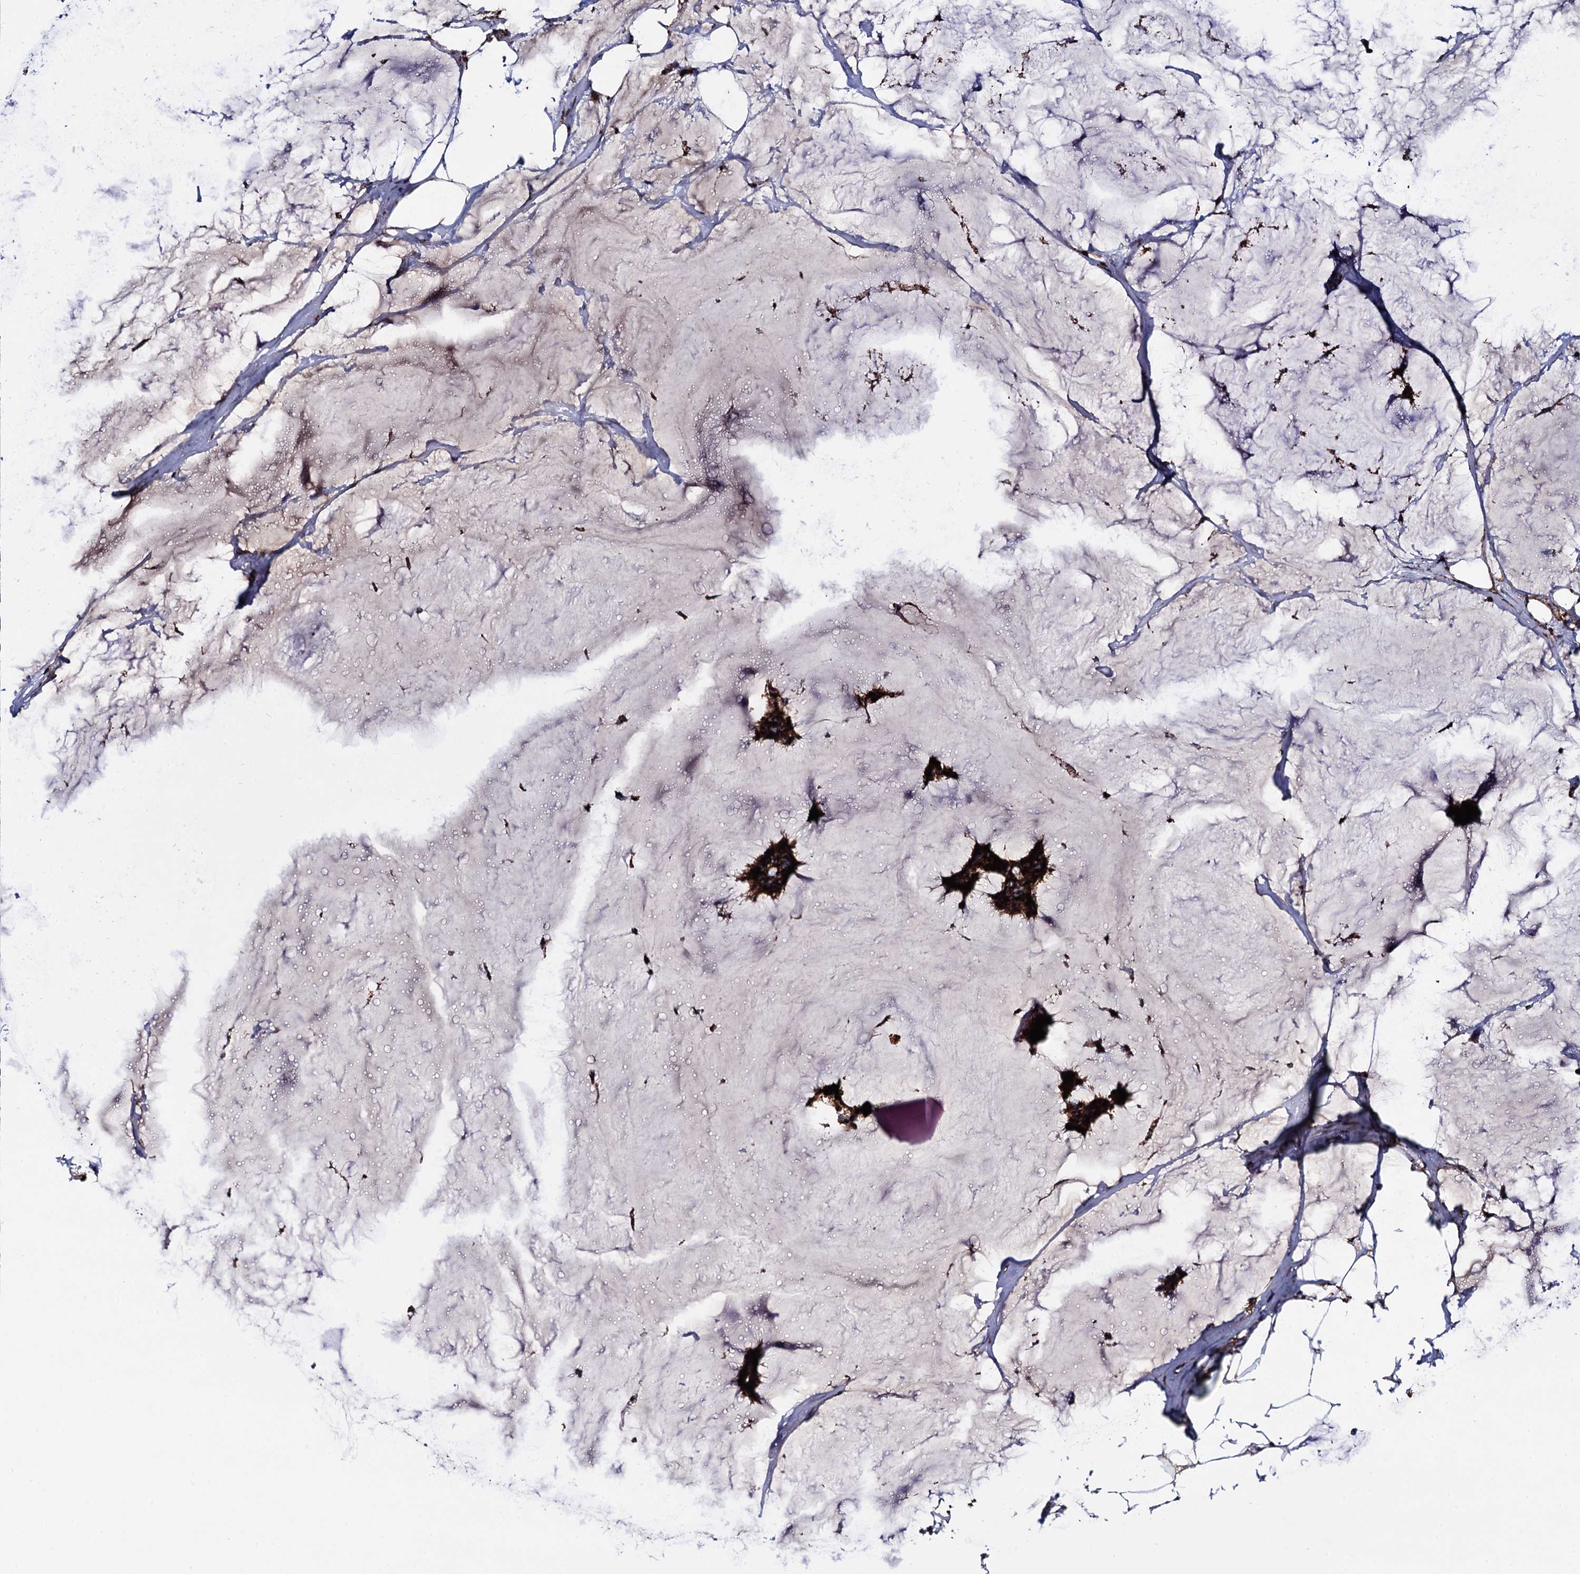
{"staining": {"intensity": "strong", "quantity": ">75%", "location": "cytoplasmic/membranous"}, "tissue": "breast cancer", "cell_type": "Tumor cells", "image_type": "cancer", "snomed": [{"axis": "morphology", "description": "Duct carcinoma"}, {"axis": "topography", "description": "Breast"}], "caption": "Human breast cancer stained with a protein marker displays strong staining in tumor cells.", "gene": "IQCH", "patient": {"sex": "female", "age": 93}}